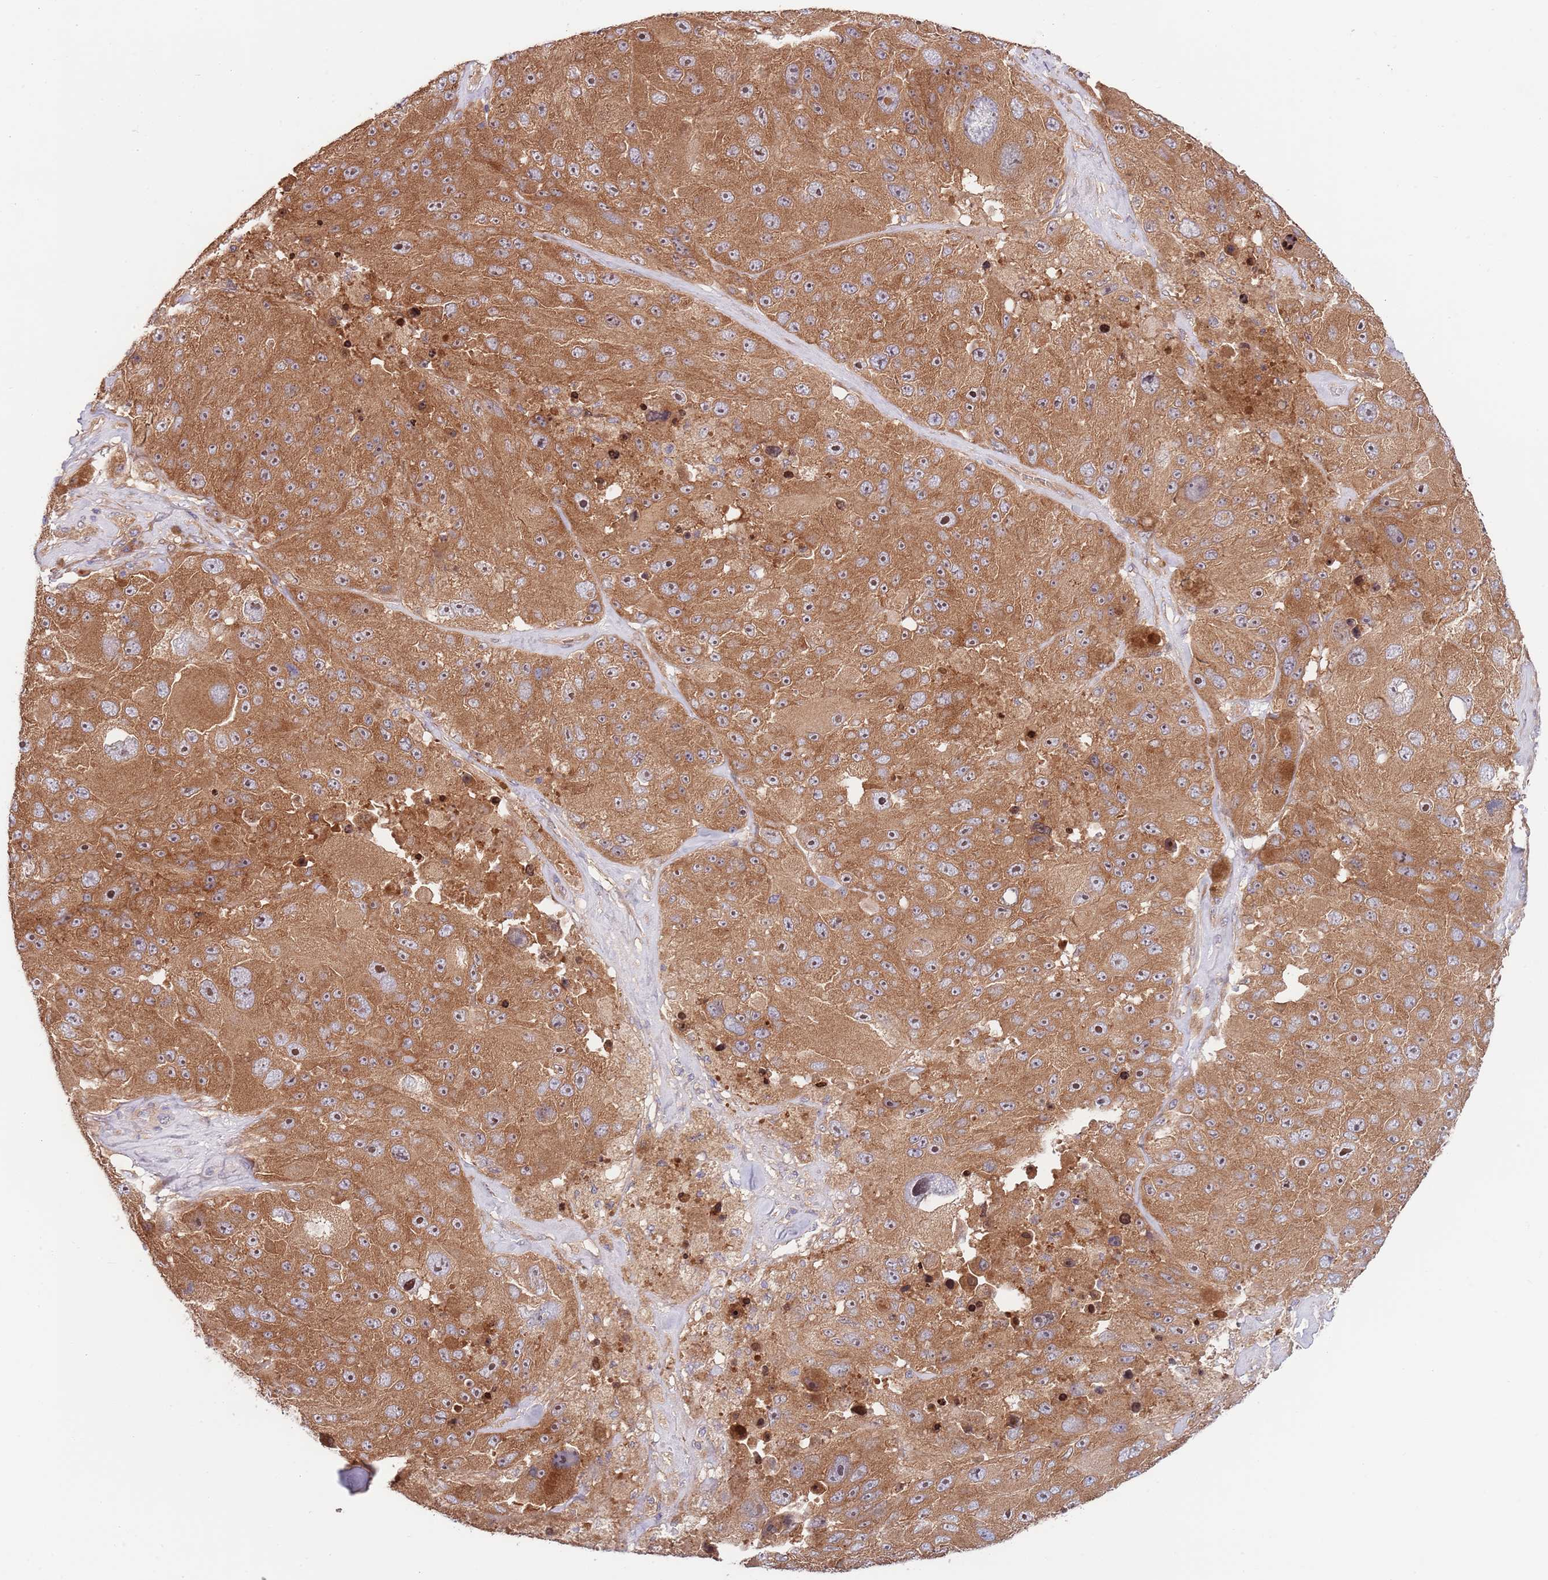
{"staining": {"intensity": "moderate", "quantity": ">75%", "location": "cytoplasmic/membranous,nuclear"}, "tissue": "melanoma", "cell_type": "Tumor cells", "image_type": "cancer", "snomed": [{"axis": "morphology", "description": "Malignant melanoma, Metastatic site"}, {"axis": "topography", "description": "Lymph node"}], "caption": "There is medium levels of moderate cytoplasmic/membranous and nuclear positivity in tumor cells of malignant melanoma (metastatic site), as demonstrated by immunohistochemical staining (brown color).", "gene": "EIF3F", "patient": {"sex": "male", "age": 62}}